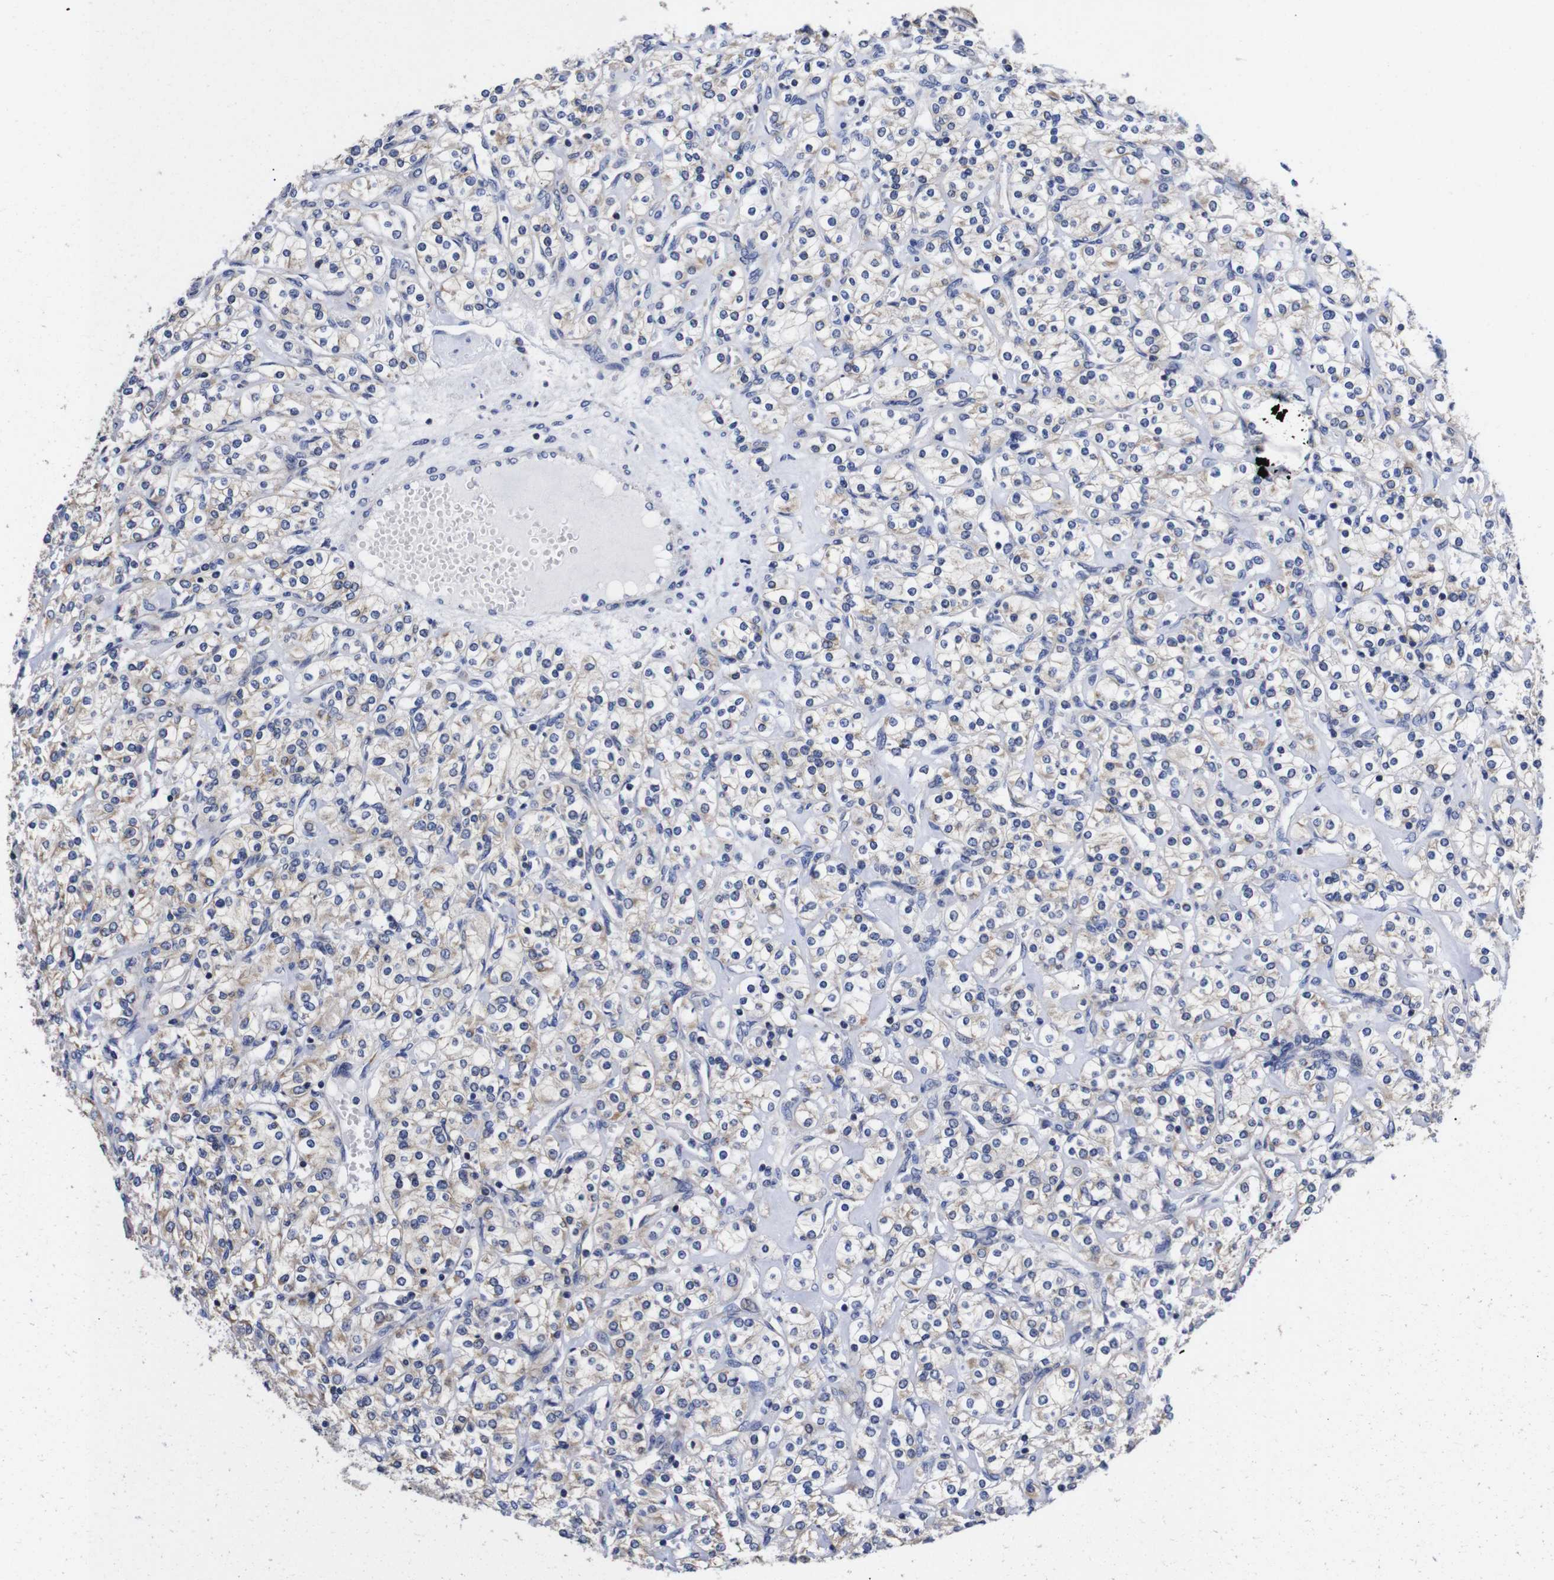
{"staining": {"intensity": "weak", "quantity": "25%-75%", "location": "cytoplasmic/membranous"}, "tissue": "renal cancer", "cell_type": "Tumor cells", "image_type": "cancer", "snomed": [{"axis": "morphology", "description": "Adenocarcinoma, NOS"}, {"axis": "topography", "description": "Kidney"}], "caption": "Protein expression analysis of human renal adenocarcinoma reveals weak cytoplasmic/membranous staining in about 25%-75% of tumor cells.", "gene": "OPN3", "patient": {"sex": "male", "age": 77}}